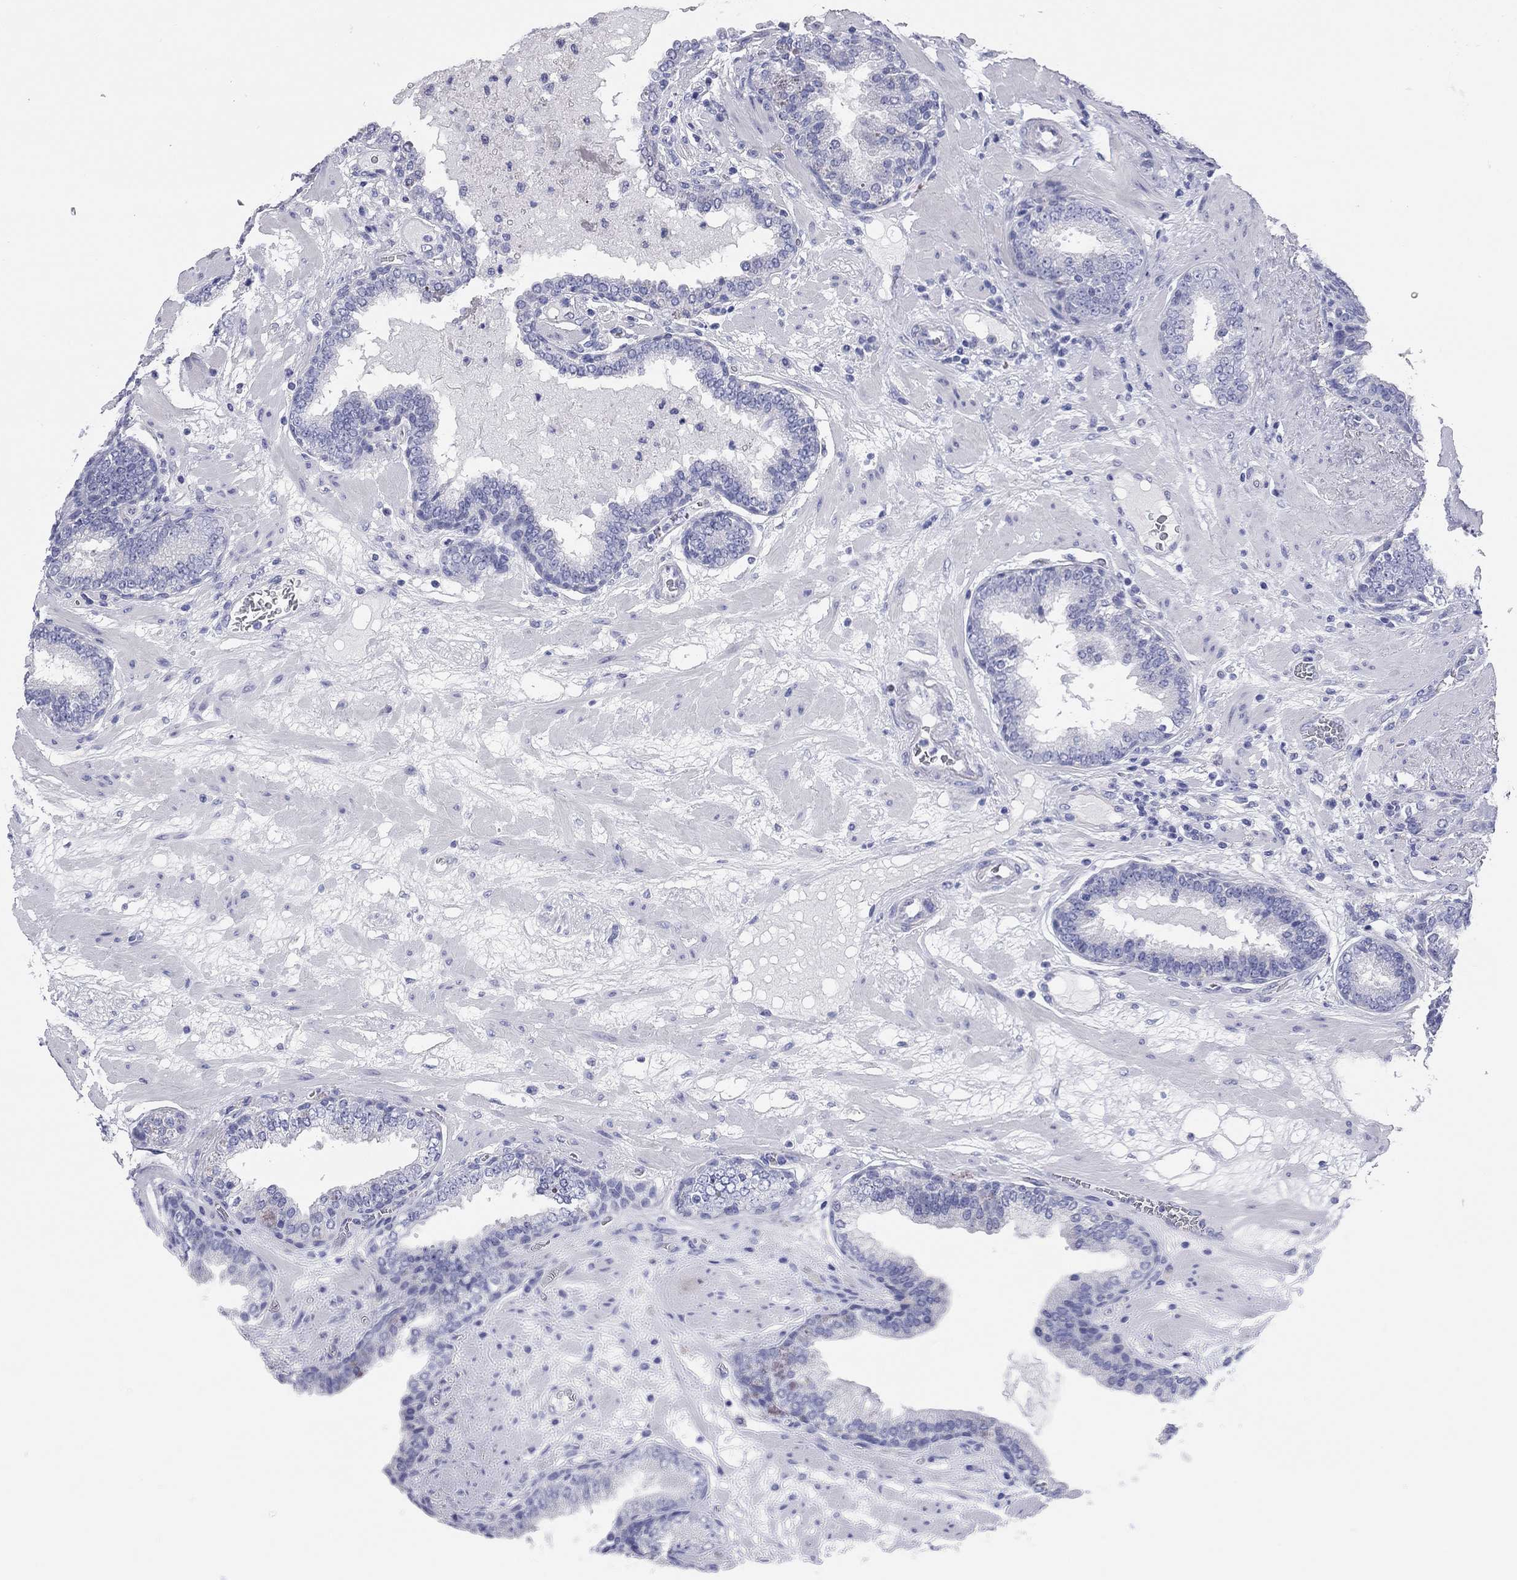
{"staining": {"intensity": "negative", "quantity": "none", "location": "none"}, "tissue": "prostate cancer", "cell_type": "Tumor cells", "image_type": "cancer", "snomed": [{"axis": "morphology", "description": "Adenocarcinoma, Low grade"}, {"axis": "topography", "description": "Prostate"}], "caption": "There is no significant staining in tumor cells of prostate low-grade adenocarcinoma.", "gene": "TMEM221", "patient": {"sex": "male", "age": 60}}